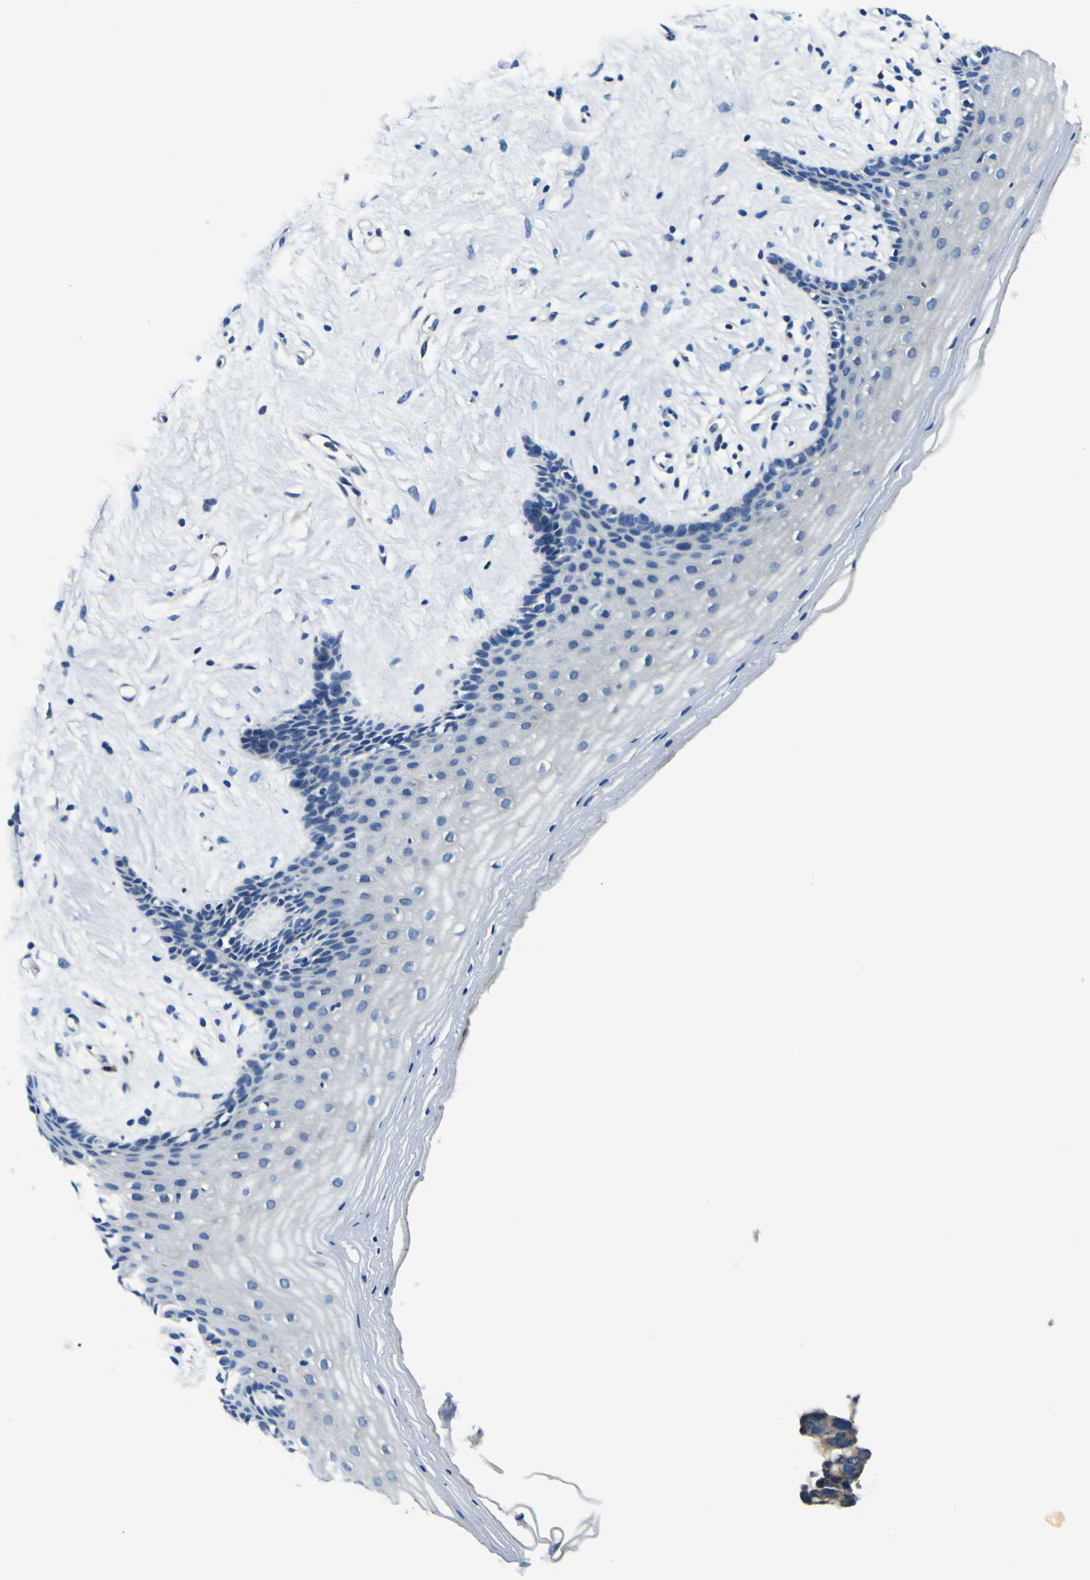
{"staining": {"intensity": "negative", "quantity": "none", "location": "none"}, "tissue": "vagina", "cell_type": "Squamous epithelial cells", "image_type": "normal", "snomed": [{"axis": "morphology", "description": "Normal tissue, NOS"}, {"axis": "topography", "description": "Vagina"}], "caption": "IHC histopathology image of unremarkable vagina: human vagina stained with DAB reveals no significant protein positivity in squamous epithelial cells. (Stains: DAB immunohistochemistry (IHC) with hematoxylin counter stain, Microscopy: brightfield microscopy at high magnification).", "gene": "CLSTN1", "patient": {"sex": "female", "age": 44}}